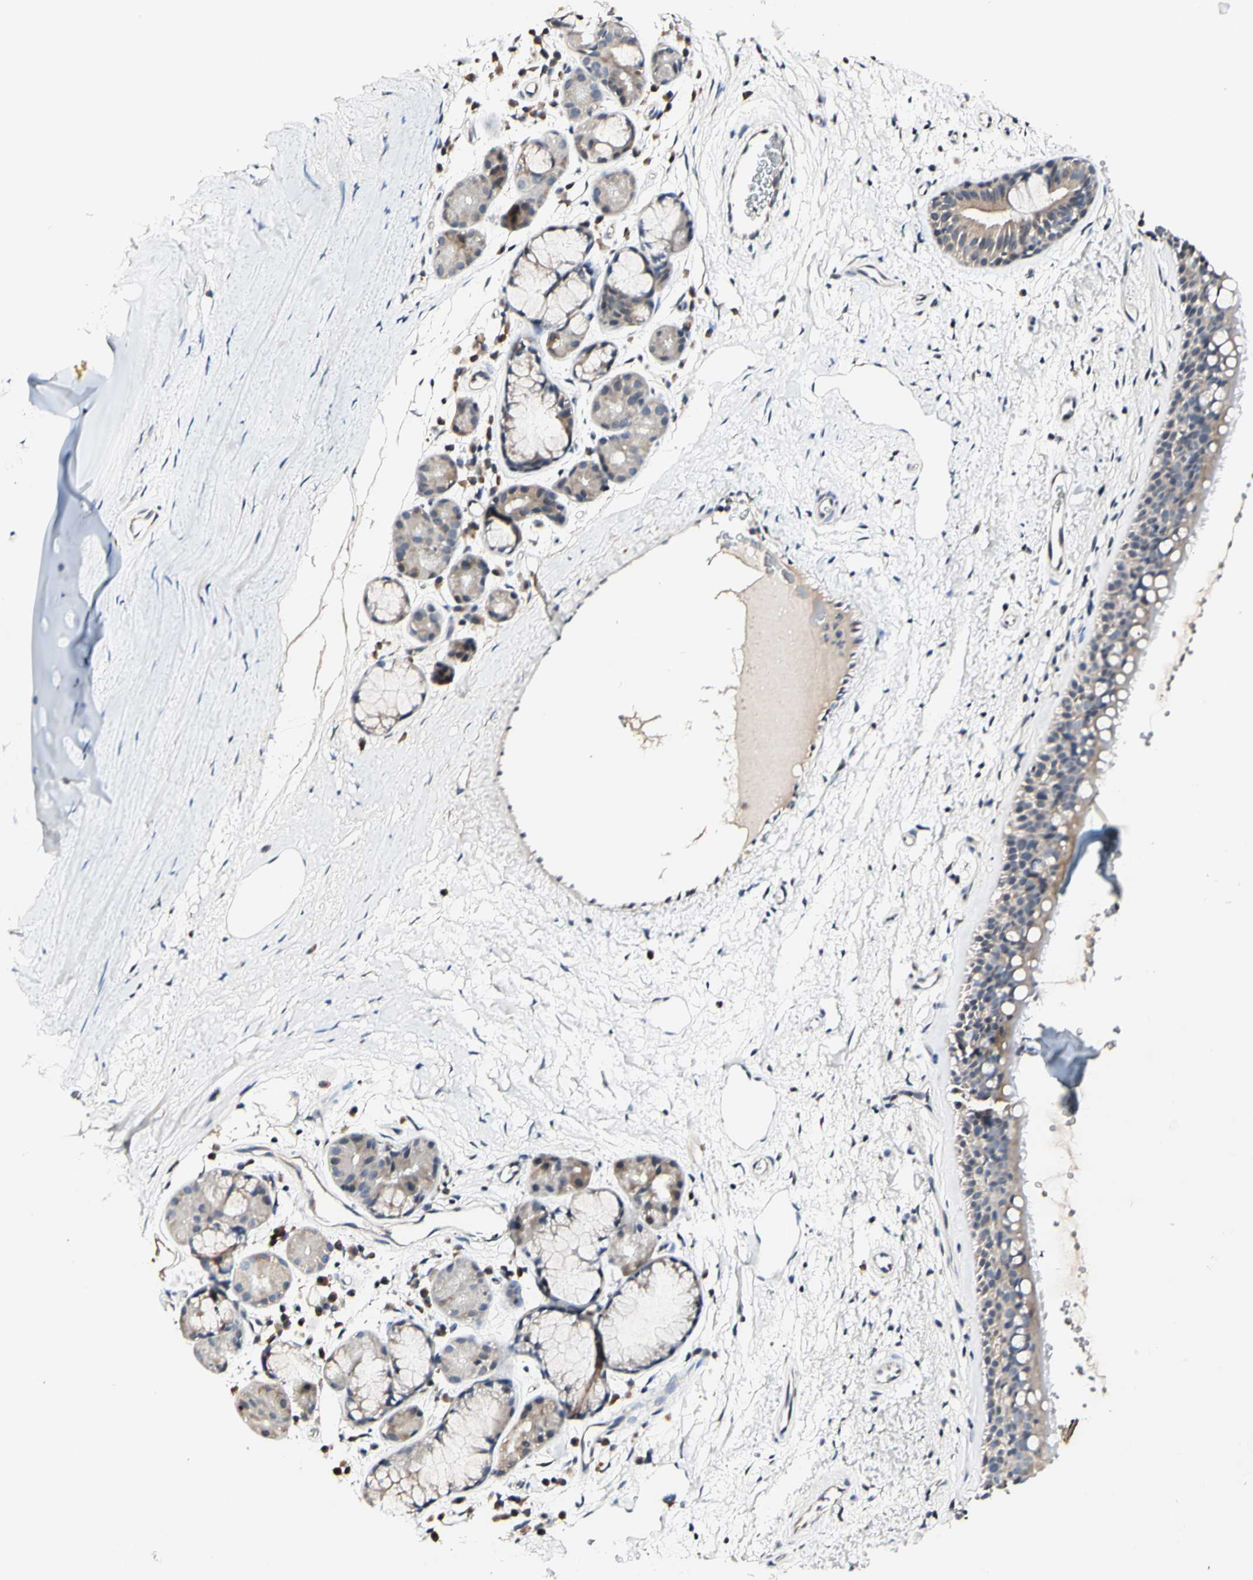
{"staining": {"intensity": "weak", "quantity": ">75%", "location": "cytoplasmic/membranous"}, "tissue": "bronchus", "cell_type": "Respiratory epithelial cells", "image_type": "normal", "snomed": [{"axis": "morphology", "description": "Normal tissue, NOS"}, {"axis": "topography", "description": "Bronchus"}], "caption": "A brown stain shows weak cytoplasmic/membranous staining of a protein in respiratory epithelial cells of benign human bronchus.", "gene": "SOX30", "patient": {"sex": "female", "age": 54}}